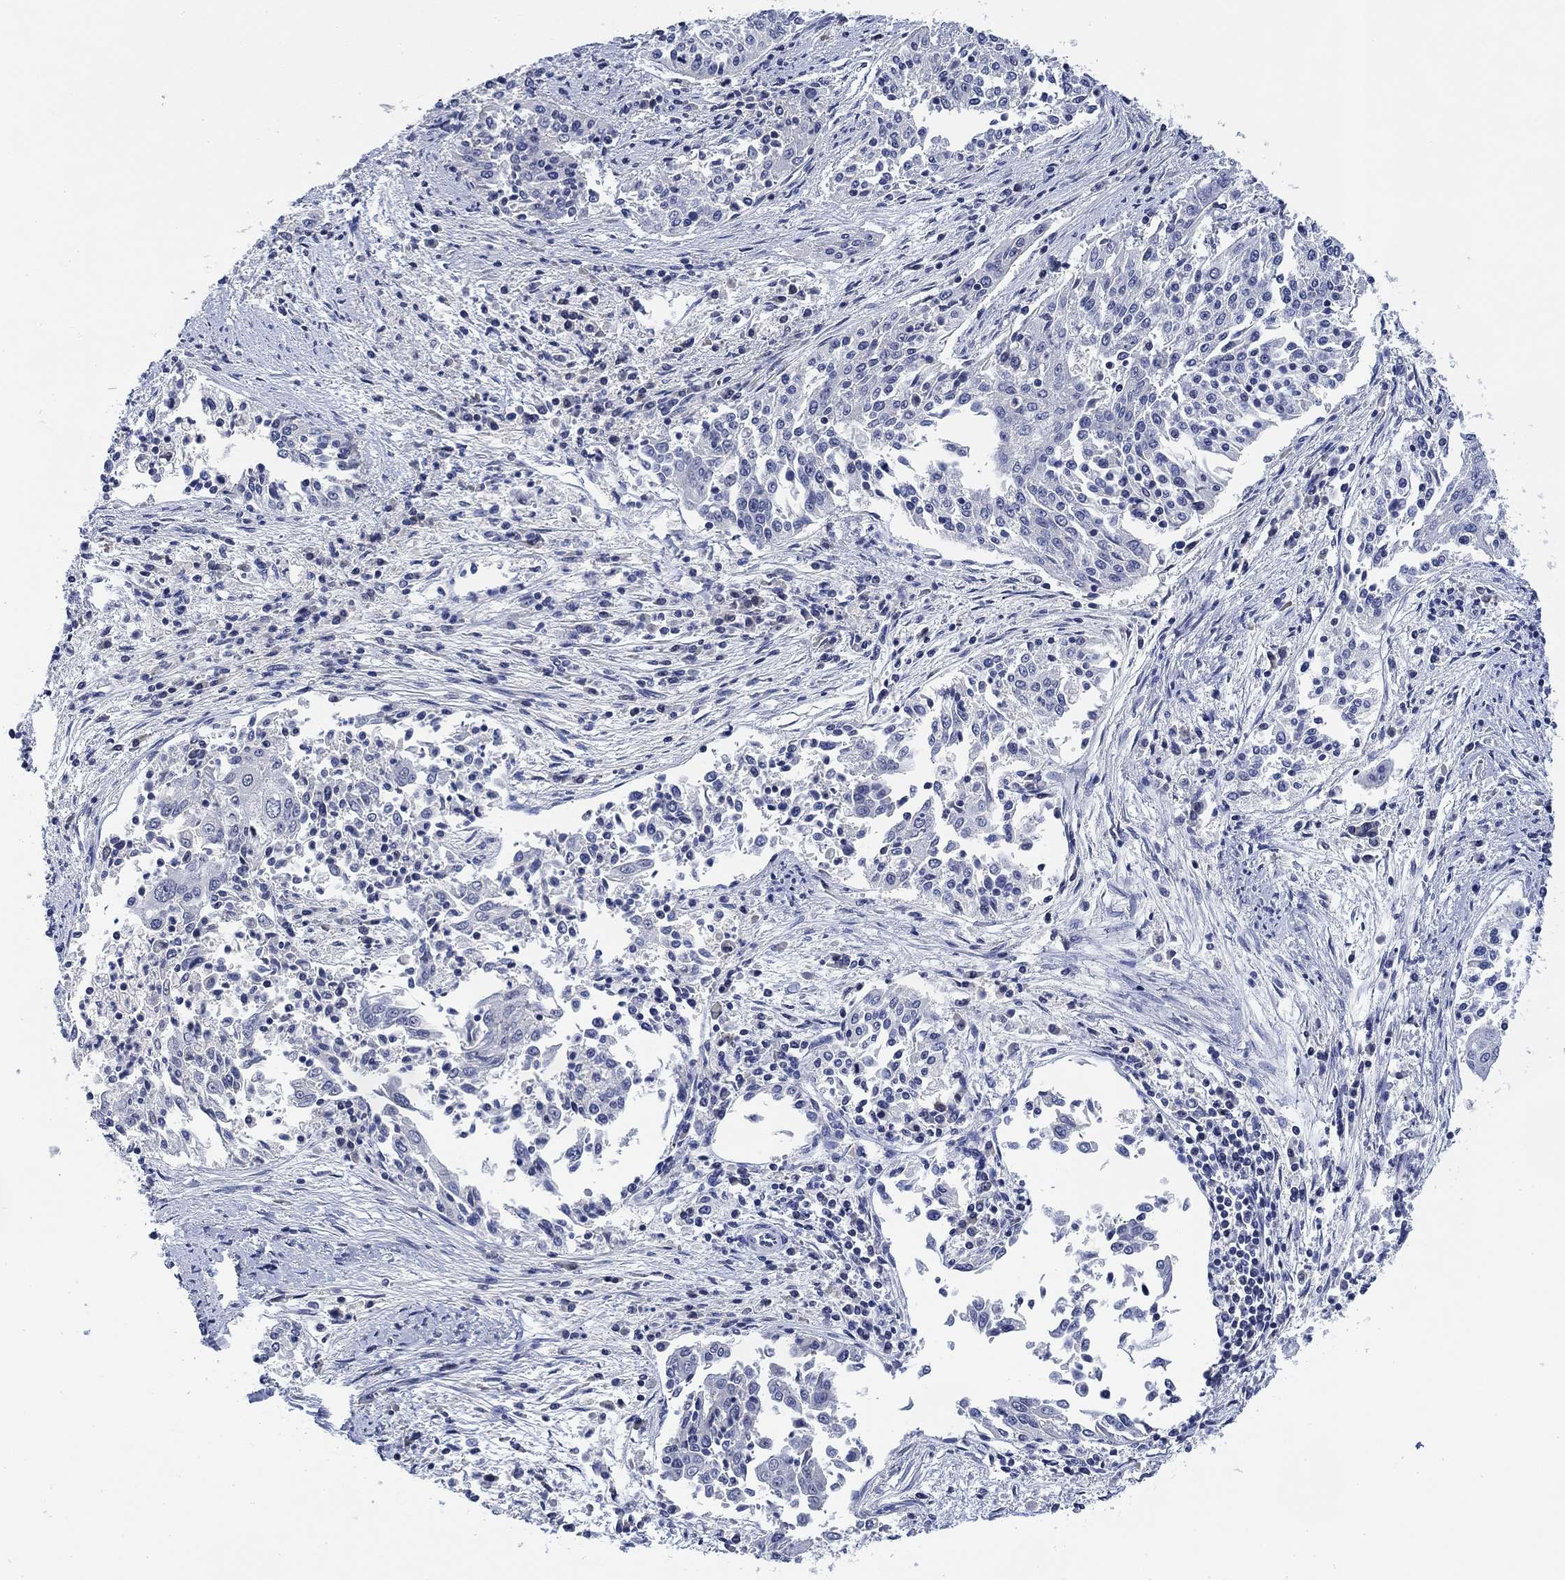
{"staining": {"intensity": "negative", "quantity": "none", "location": "none"}, "tissue": "cervical cancer", "cell_type": "Tumor cells", "image_type": "cancer", "snomed": [{"axis": "morphology", "description": "Squamous cell carcinoma, NOS"}, {"axis": "topography", "description": "Cervix"}], "caption": "An image of squamous cell carcinoma (cervical) stained for a protein demonstrates no brown staining in tumor cells.", "gene": "DAZL", "patient": {"sex": "female", "age": 41}}